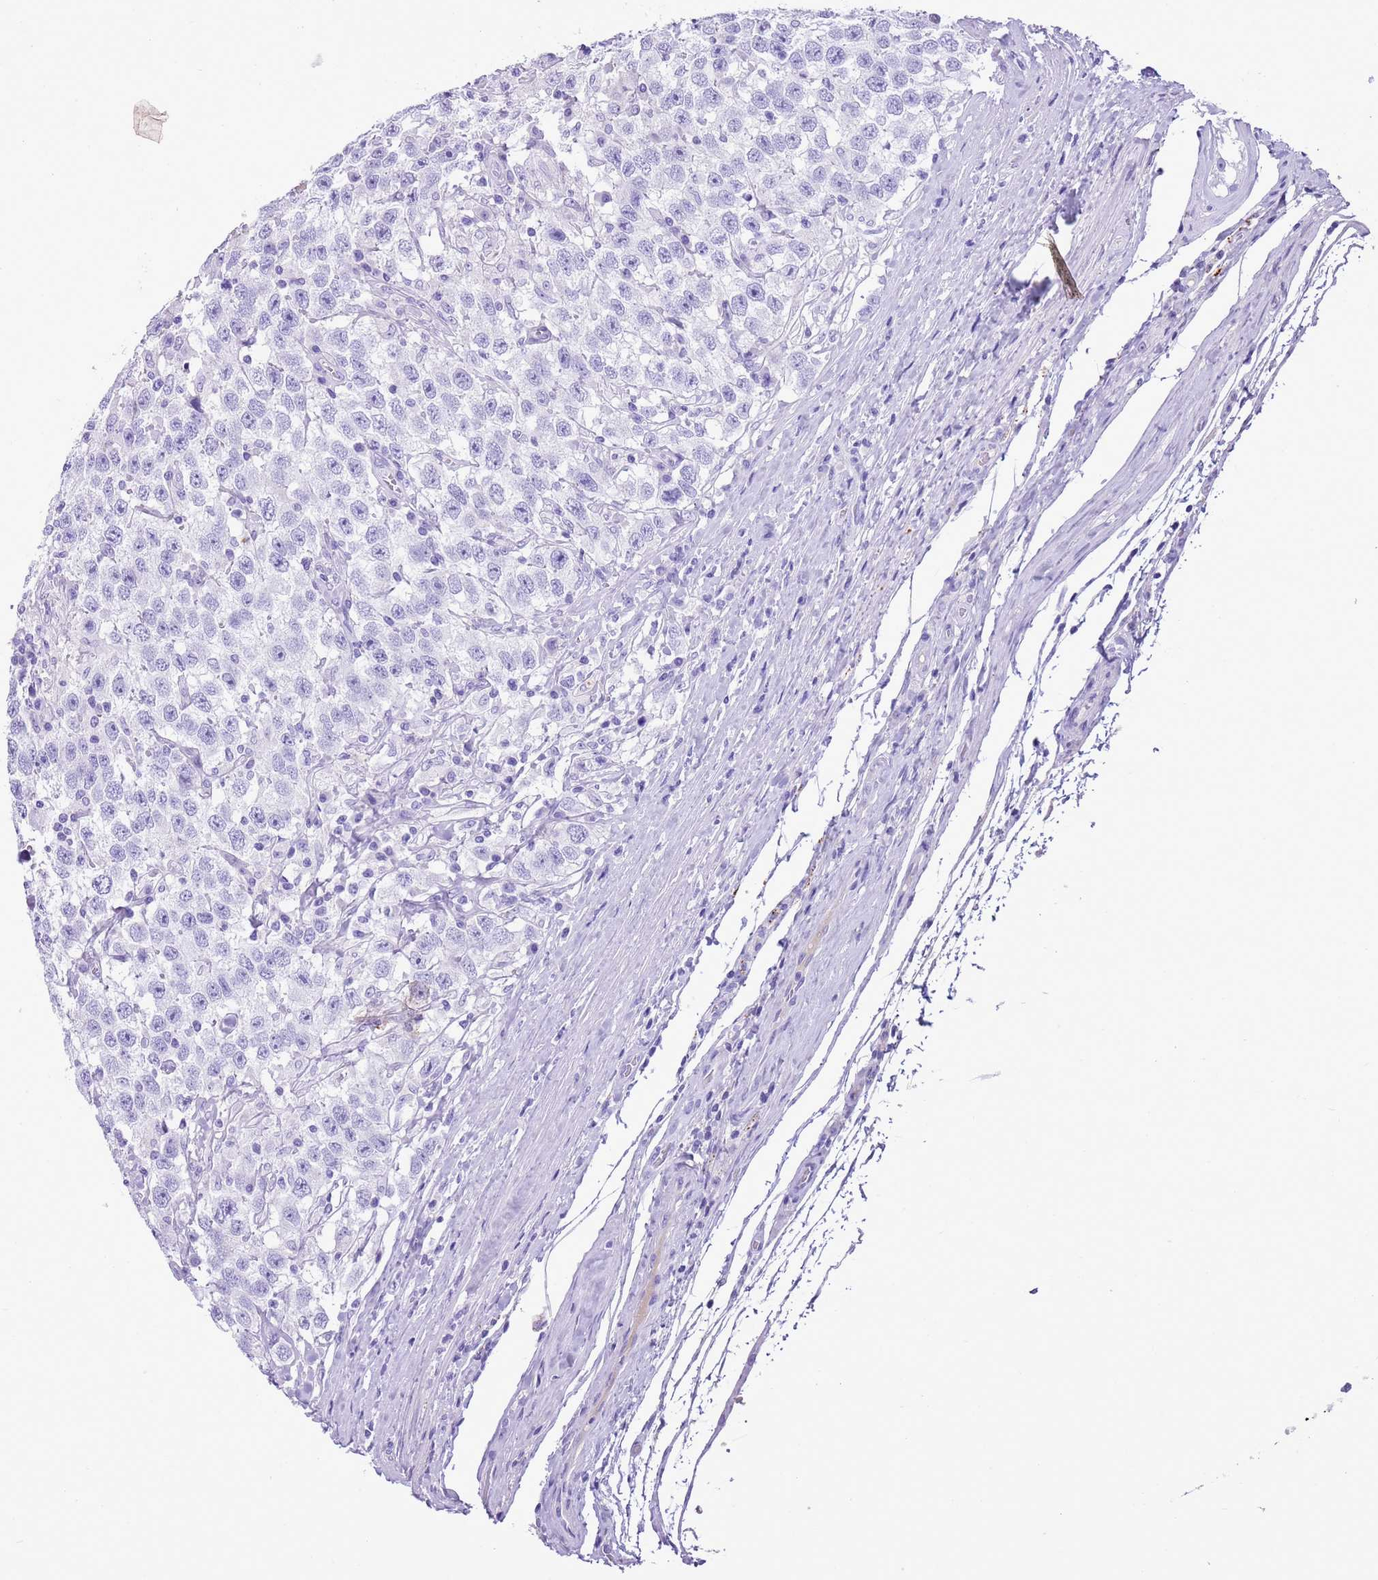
{"staining": {"intensity": "negative", "quantity": "none", "location": "none"}, "tissue": "testis cancer", "cell_type": "Tumor cells", "image_type": "cancer", "snomed": [{"axis": "morphology", "description": "Seminoma, NOS"}, {"axis": "topography", "description": "Testis"}], "caption": "High power microscopy histopathology image of an immunohistochemistry image of testis seminoma, revealing no significant positivity in tumor cells.", "gene": "TBC1D10B", "patient": {"sex": "male", "age": 41}}